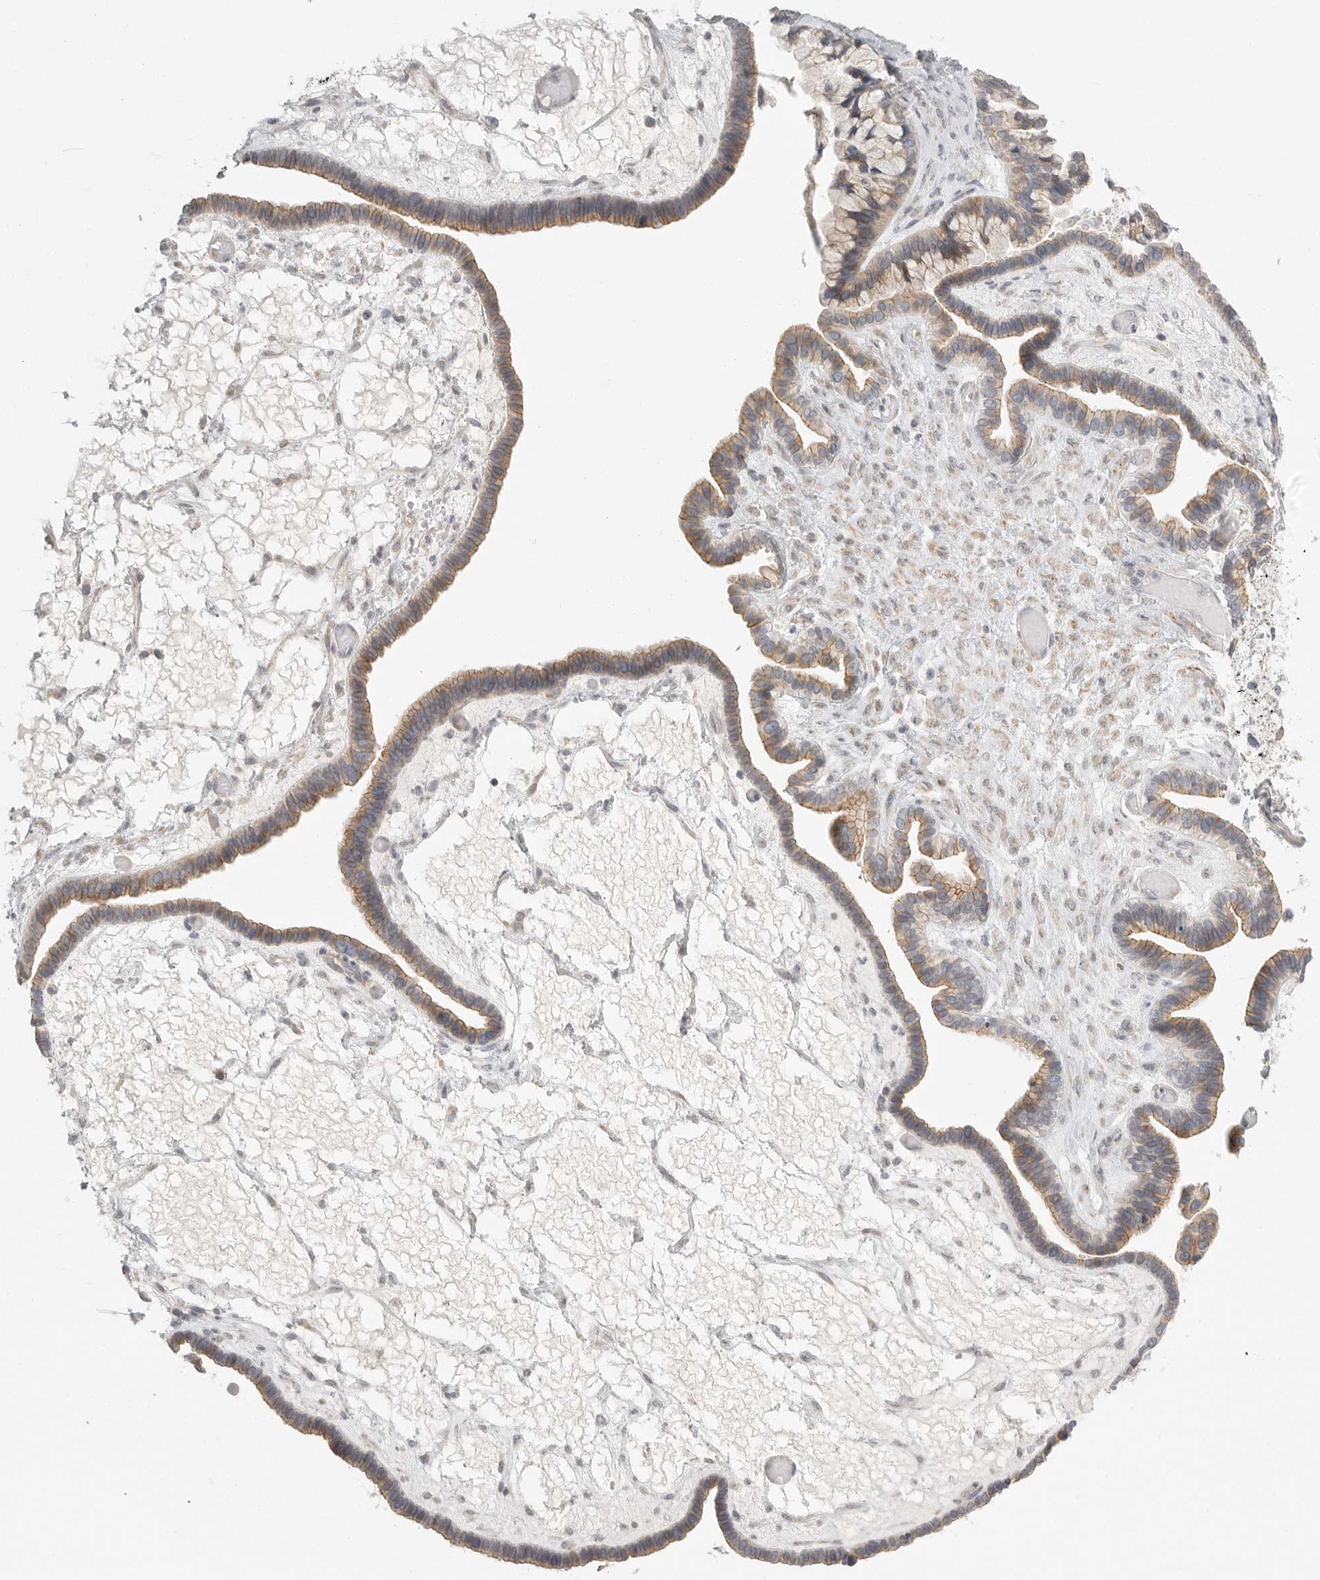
{"staining": {"intensity": "weak", "quantity": ">75%", "location": "cytoplasmic/membranous"}, "tissue": "ovarian cancer", "cell_type": "Tumor cells", "image_type": "cancer", "snomed": [{"axis": "morphology", "description": "Cystadenocarcinoma, serous, NOS"}, {"axis": "topography", "description": "Ovary"}], "caption": "This photomicrograph demonstrates immunohistochemistry staining of ovarian serous cystadenocarcinoma, with low weak cytoplasmic/membranous expression in approximately >75% of tumor cells.", "gene": "STAB2", "patient": {"sex": "female", "age": 56}}